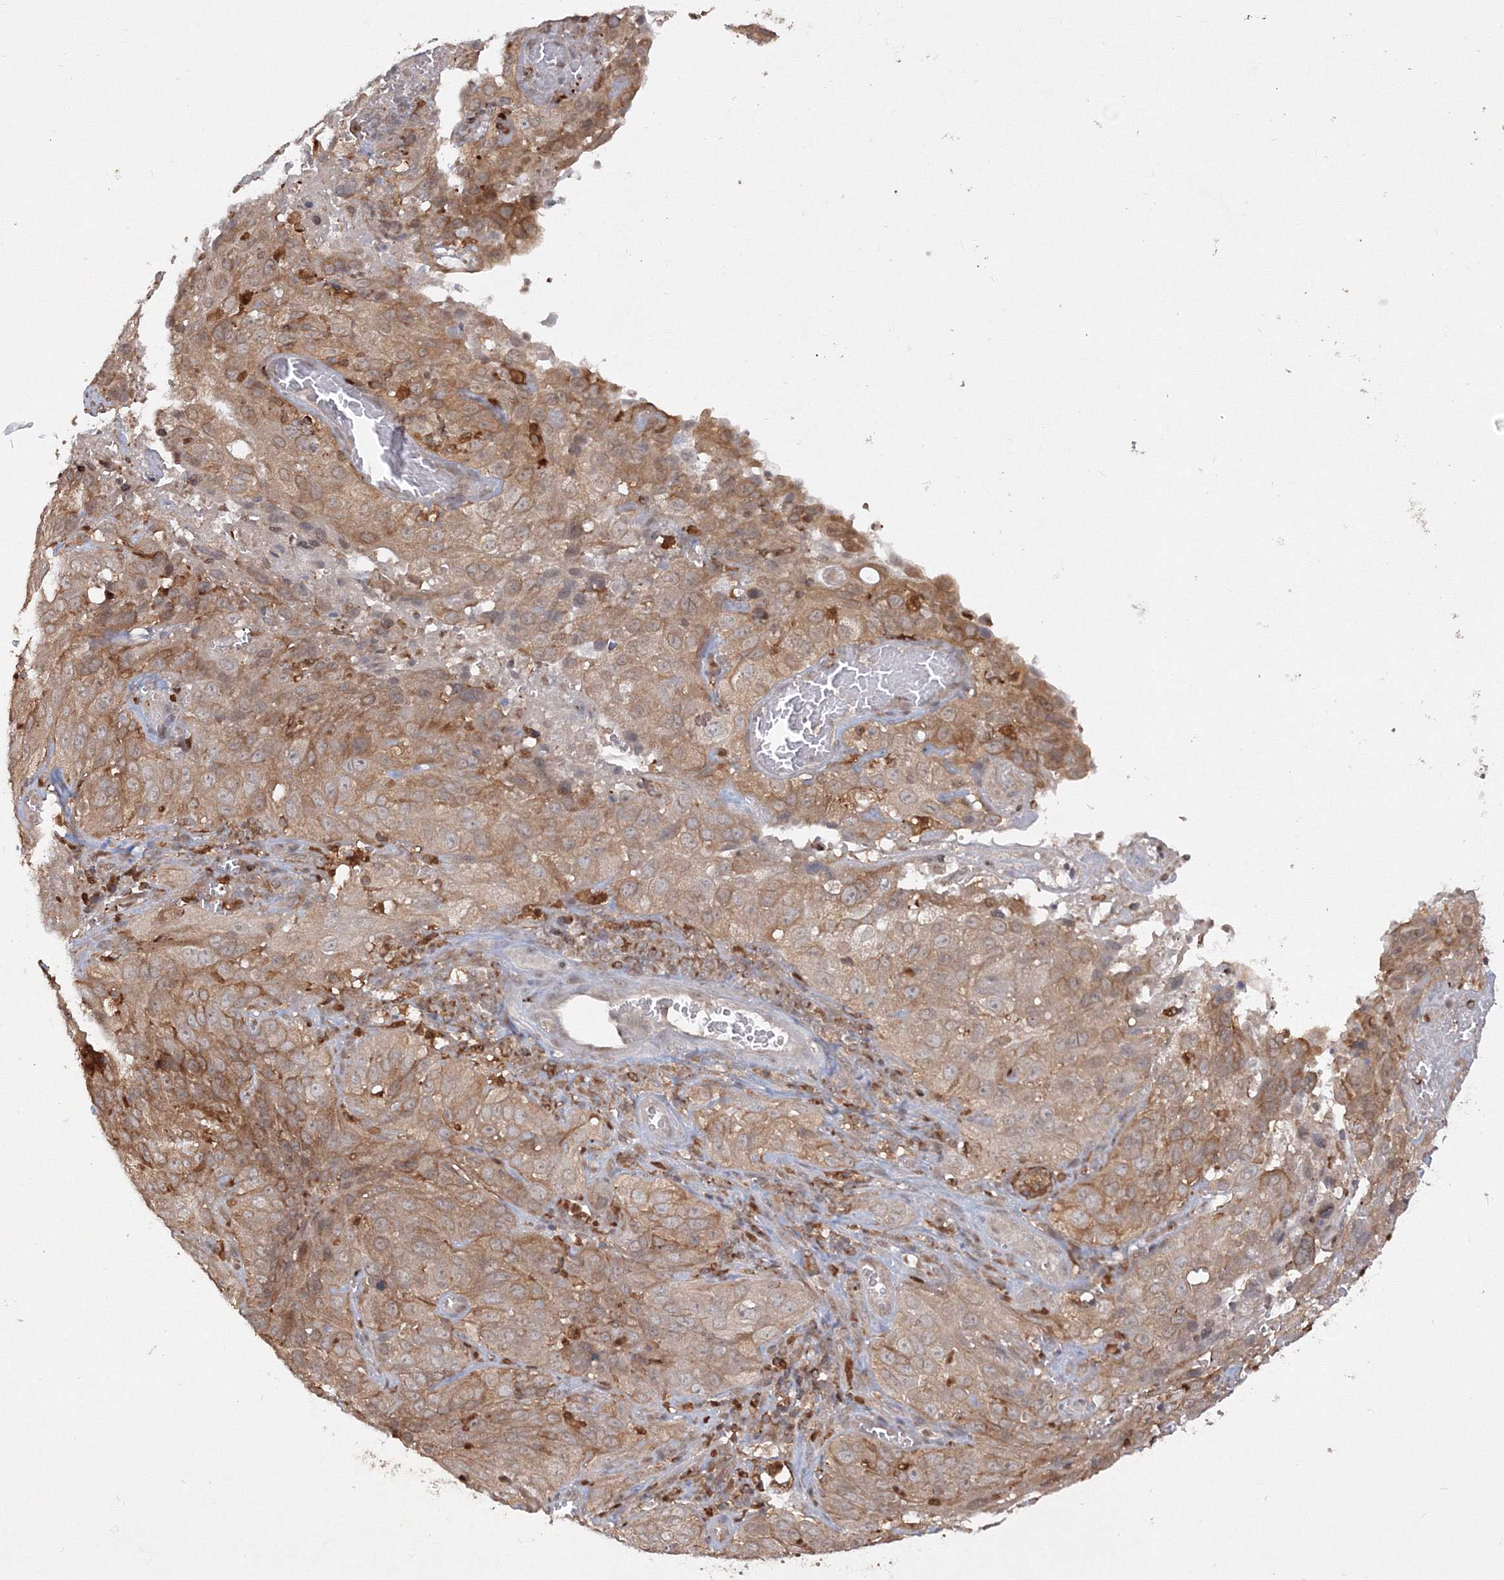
{"staining": {"intensity": "moderate", "quantity": ">75%", "location": "cytoplasmic/membranous"}, "tissue": "cervical cancer", "cell_type": "Tumor cells", "image_type": "cancer", "snomed": [{"axis": "morphology", "description": "Squamous cell carcinoma, NOS"}, {"axis": "topography", "description": "Cervix"}], "caption": "Cervical cancer (squamous cell carcinoma) stained with a protein marker displays moderate staining in tumor cells.", "gene": "TMEM50B", "patient": {"sex": "female", "age": 32}}